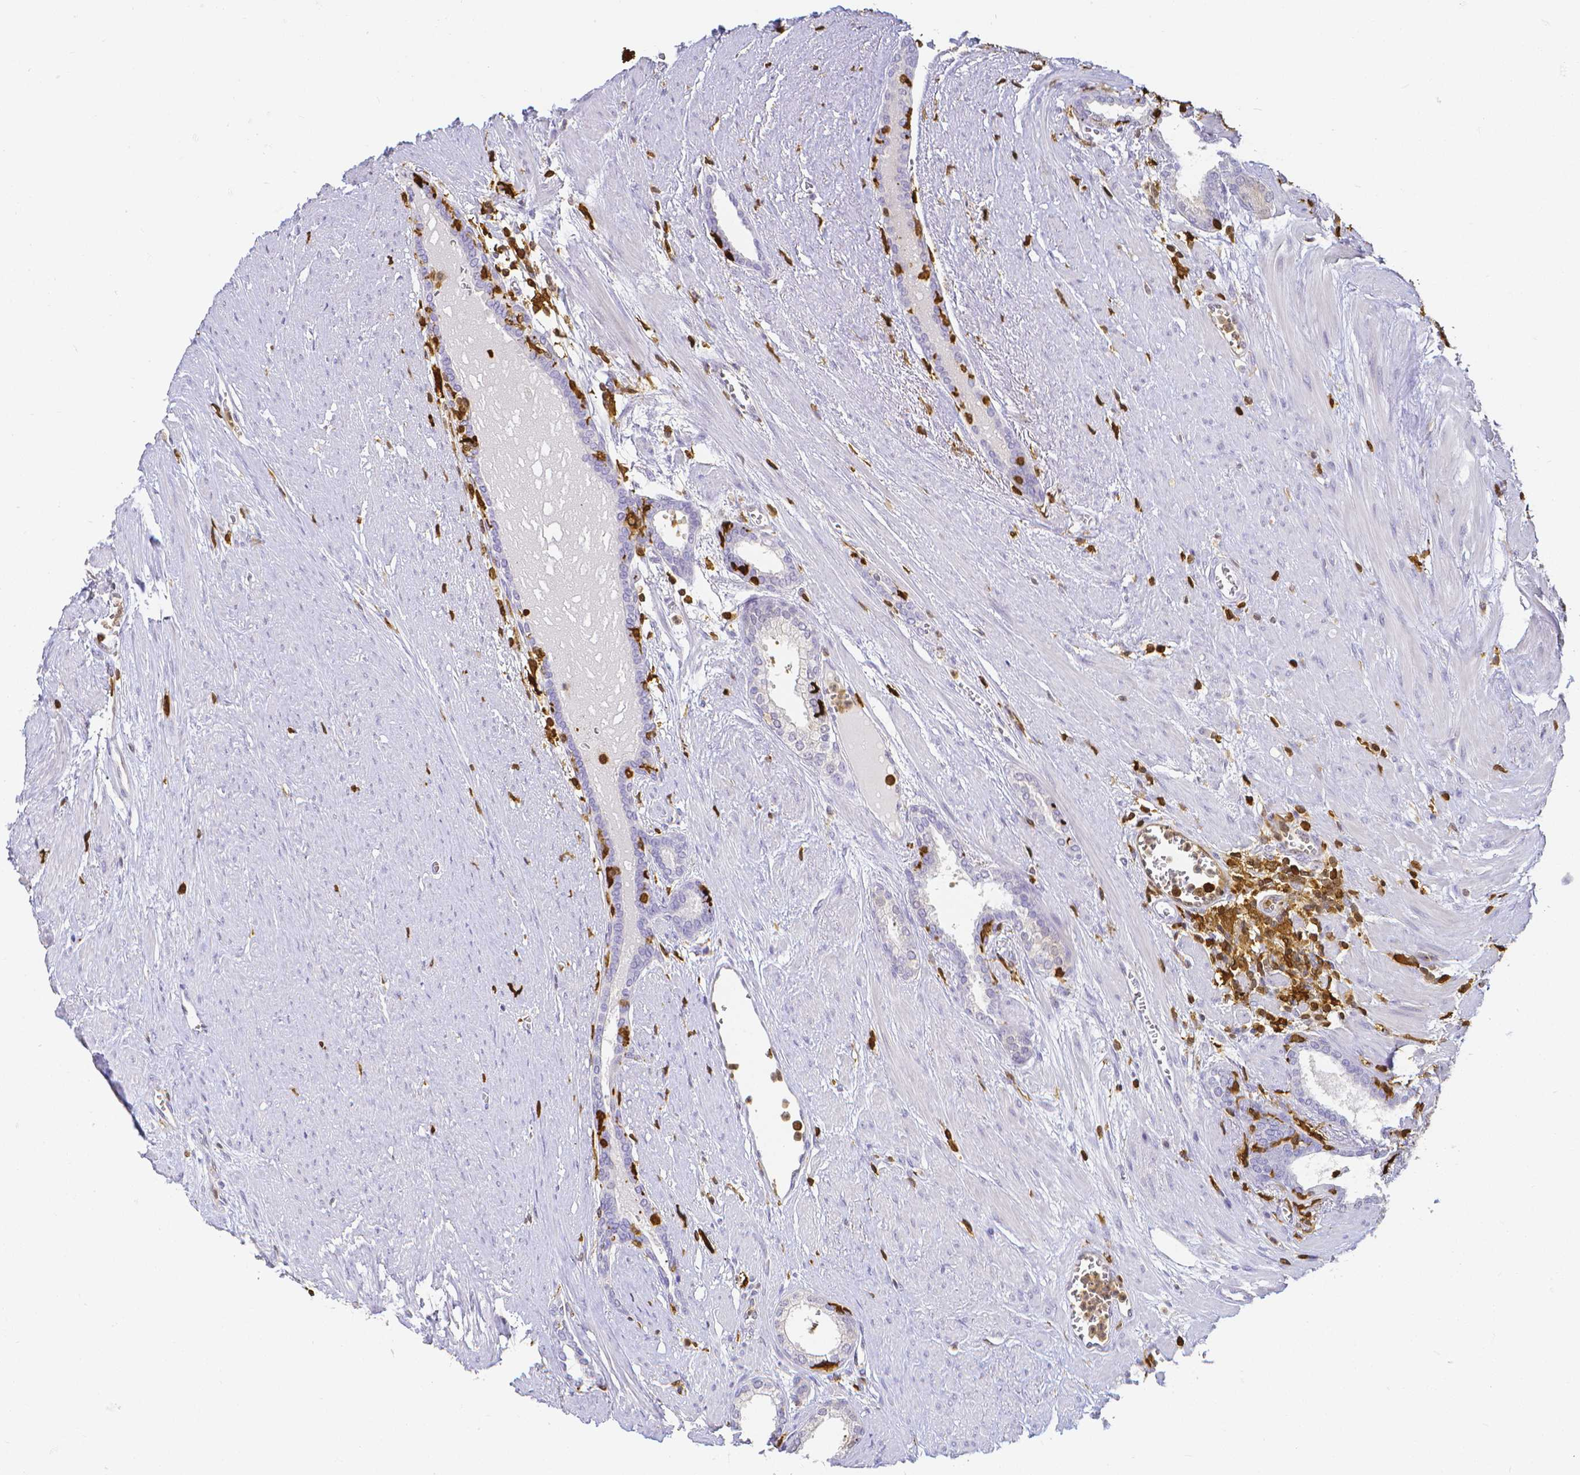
{"staining": {"intensity": "negative", "quantity": "none", "location": "none"}, "tissue": "prostate cancer", "cell_type": "Tumor cells", "image_type": "cancer", "snomed": [{"axis": "morphology", "description": "Adenocarcinoma, High grade"}, {"axis": "topography", "description": "Prostate"}], "caption": "The micrograph demonstrates no staining of tumor cells in prostate high-grade adenocarcinoma.", "gene": "COTL1", "patient": {"sex": "male", "age": 60}}